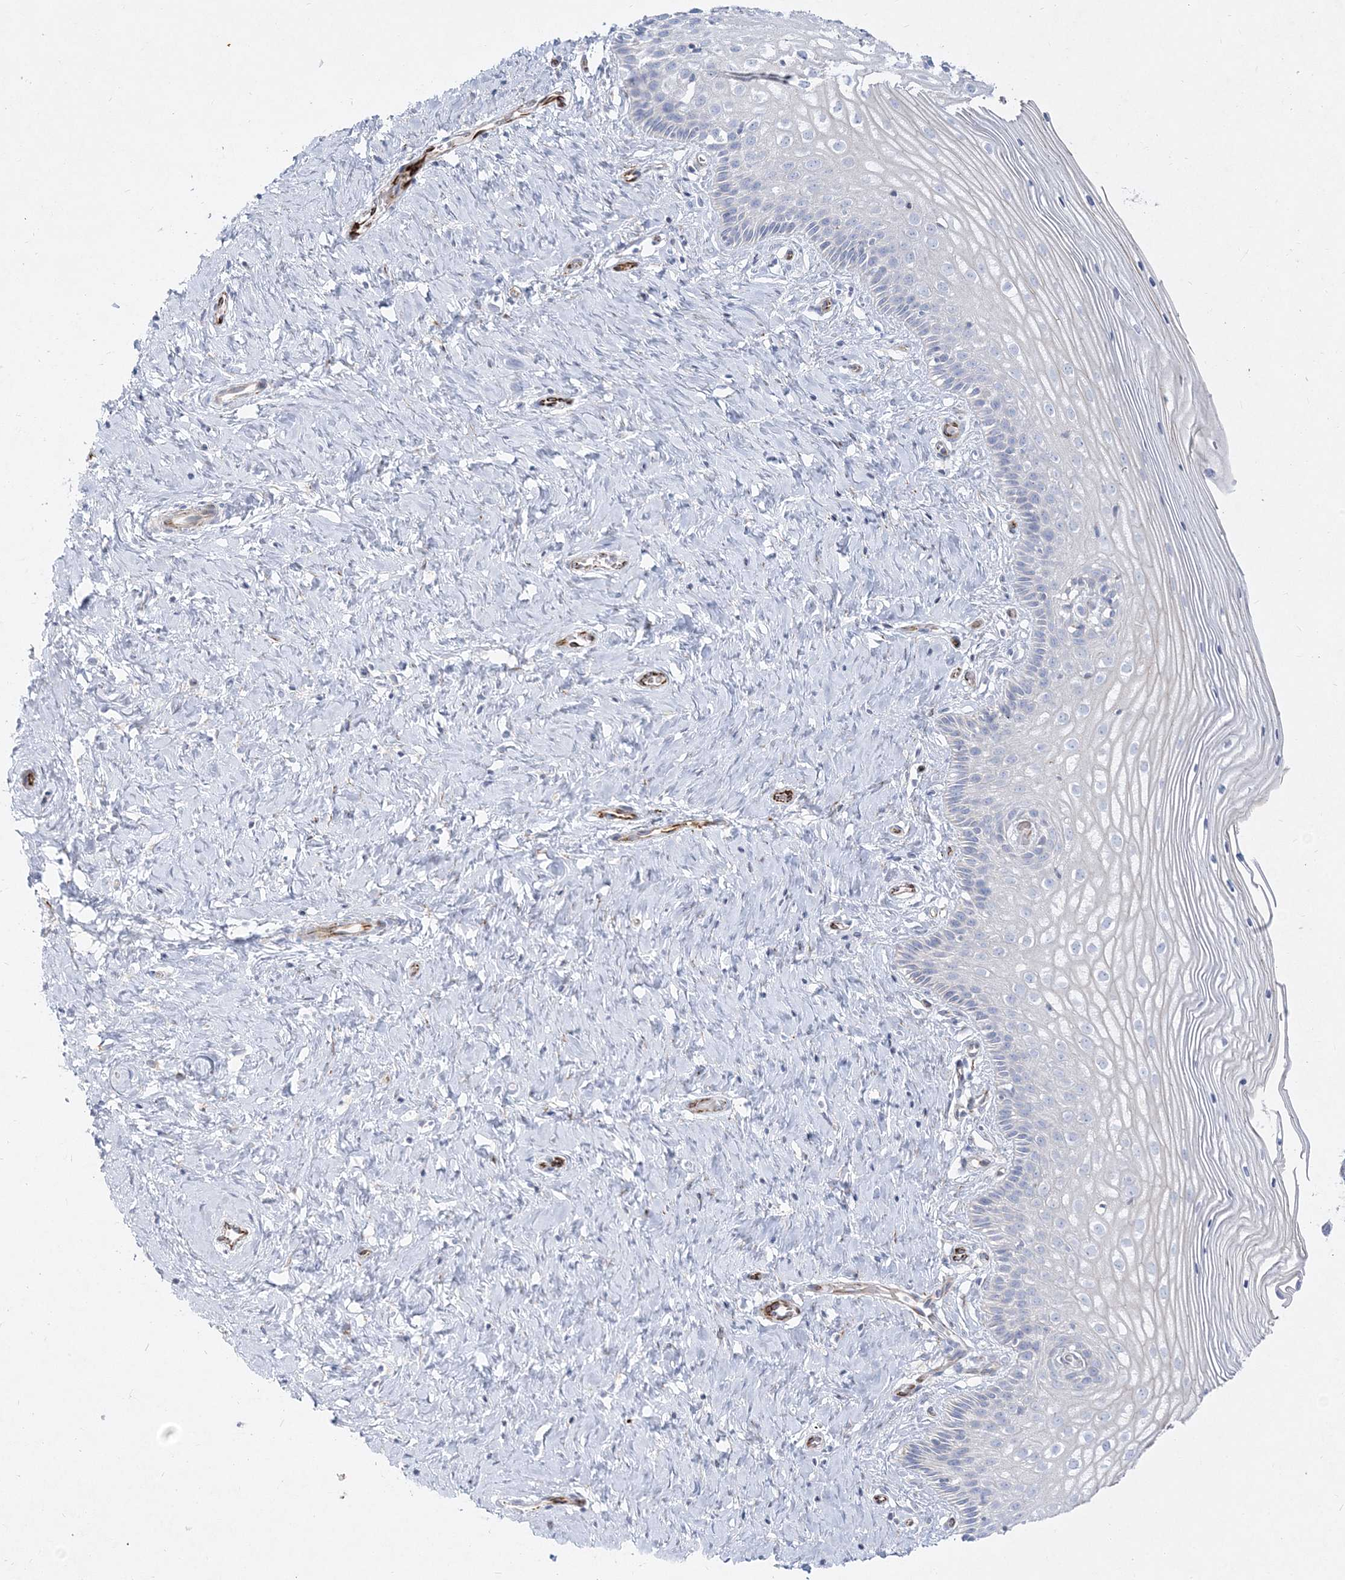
{"staining": {"intensity": "negative", "quantity": "none", "location": "none"}, "tissue": "cervix", "cell_type": "Glandular cells", "image_type": "normal", "snomed": [{"axis": "morphology", "description": "Normal tissue, NOS"}, {"axis": "topography", "description": "Cervix"}], "caption": "High power microscopy image of an immunohistochemistry histopathology image of unremarkable cervix, revealing no significant expression in glandular cells.", "gene": "GPAT2", "patient": {"sex": "female", "age": 33}}